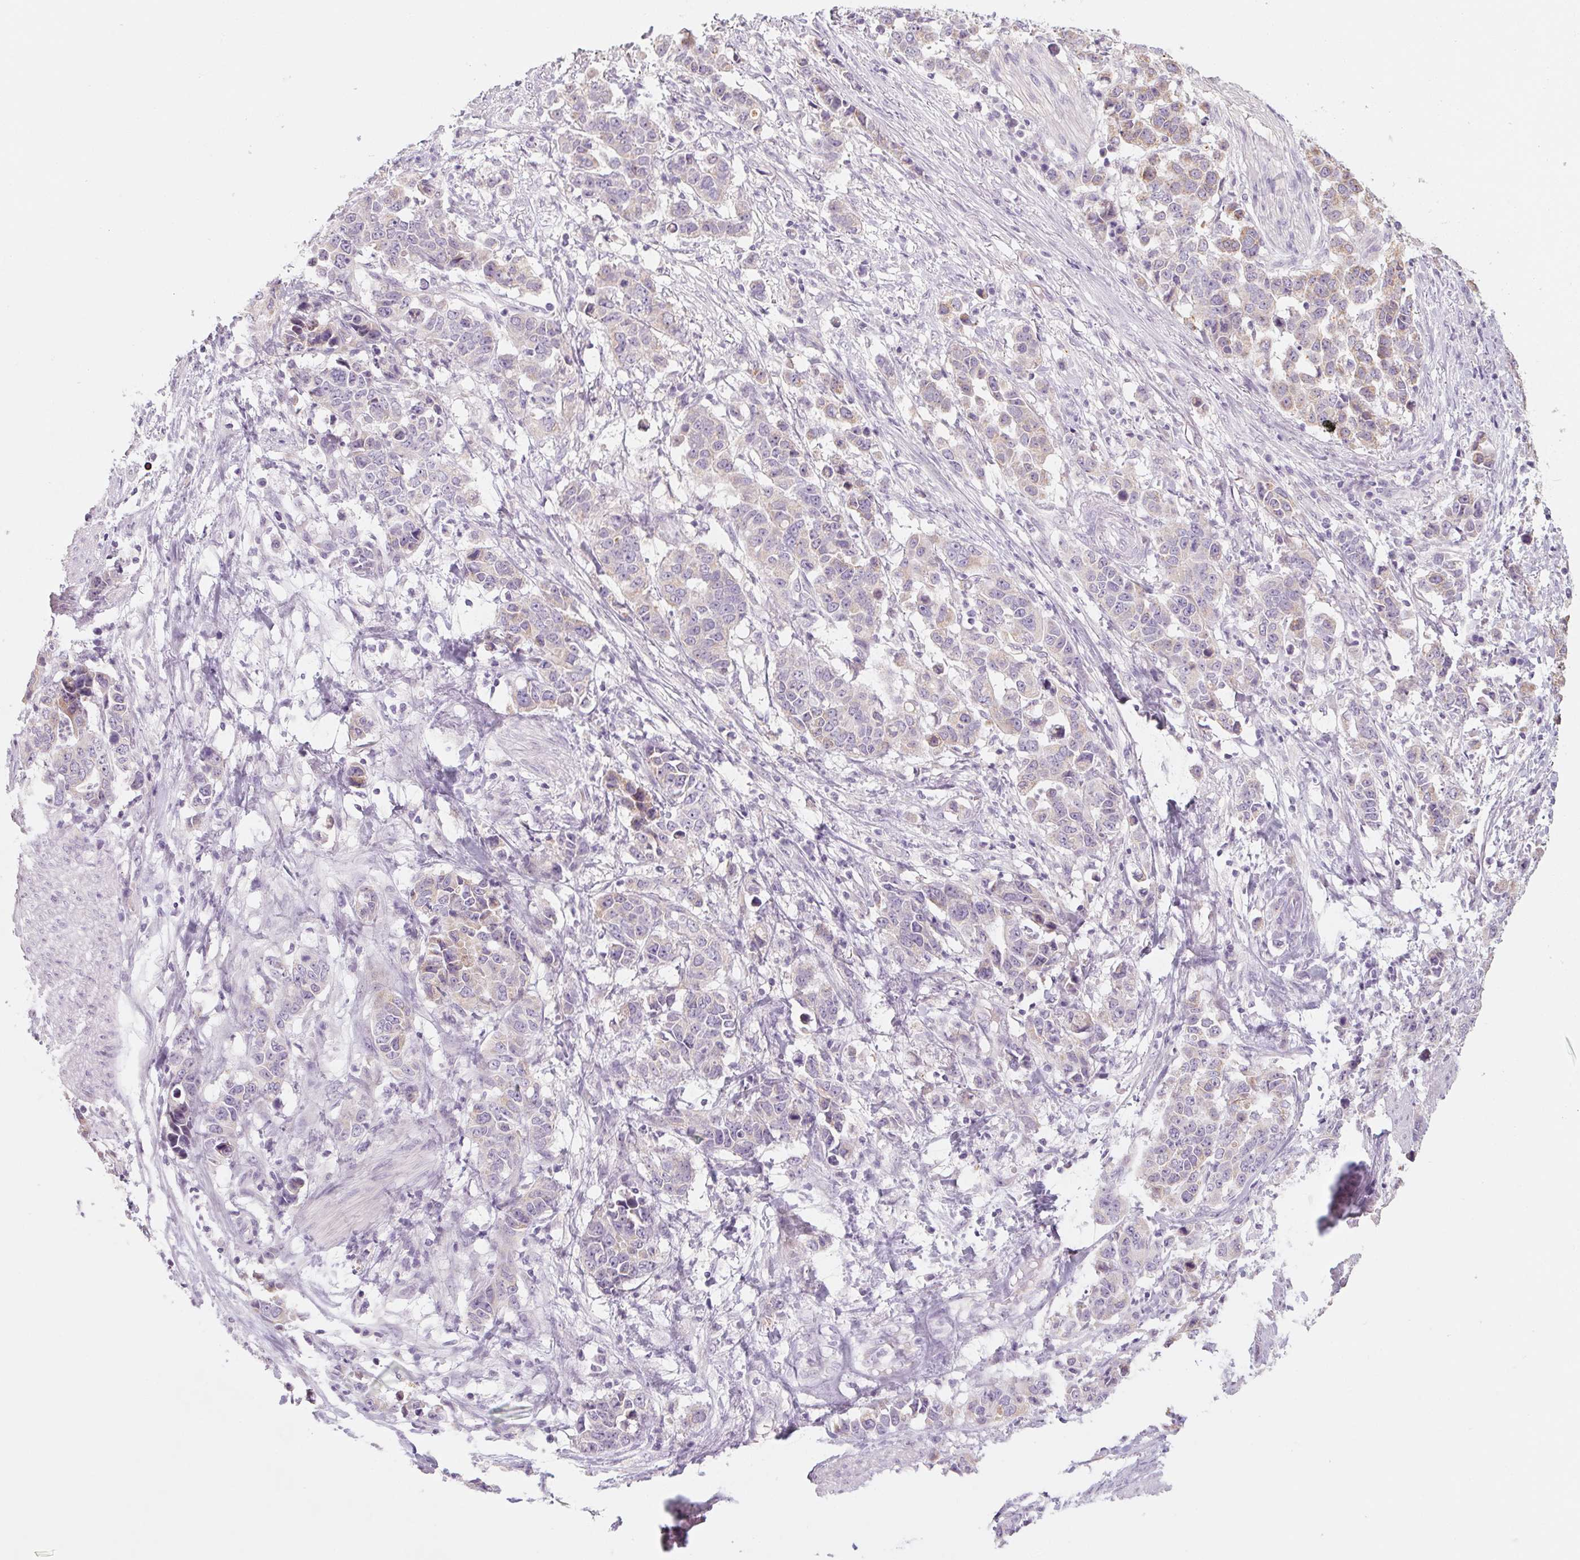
{"staining": {"intensity": "weak", "quantity": "25%-75%", "location": "cytoplasmic/membranous"}, "tissue": "stomach cancer", "cell_type": "Tumor cells", "image_type": "cancer", "snomed": [{"axis": "morphology", "description": "Adenocarcinoma, NOS"}, {"axis": "topography", "description": "Stomach, upper"}], "caption": "Immunohistochemical staining of human stomach cancer (adenocarcinoma) exhibits weak cytoplasmic/membranous protein expression in about 25%-75% of tumor cells.", "gene": "POU1F1", "patient": {"sex": "male", "age": 69}}